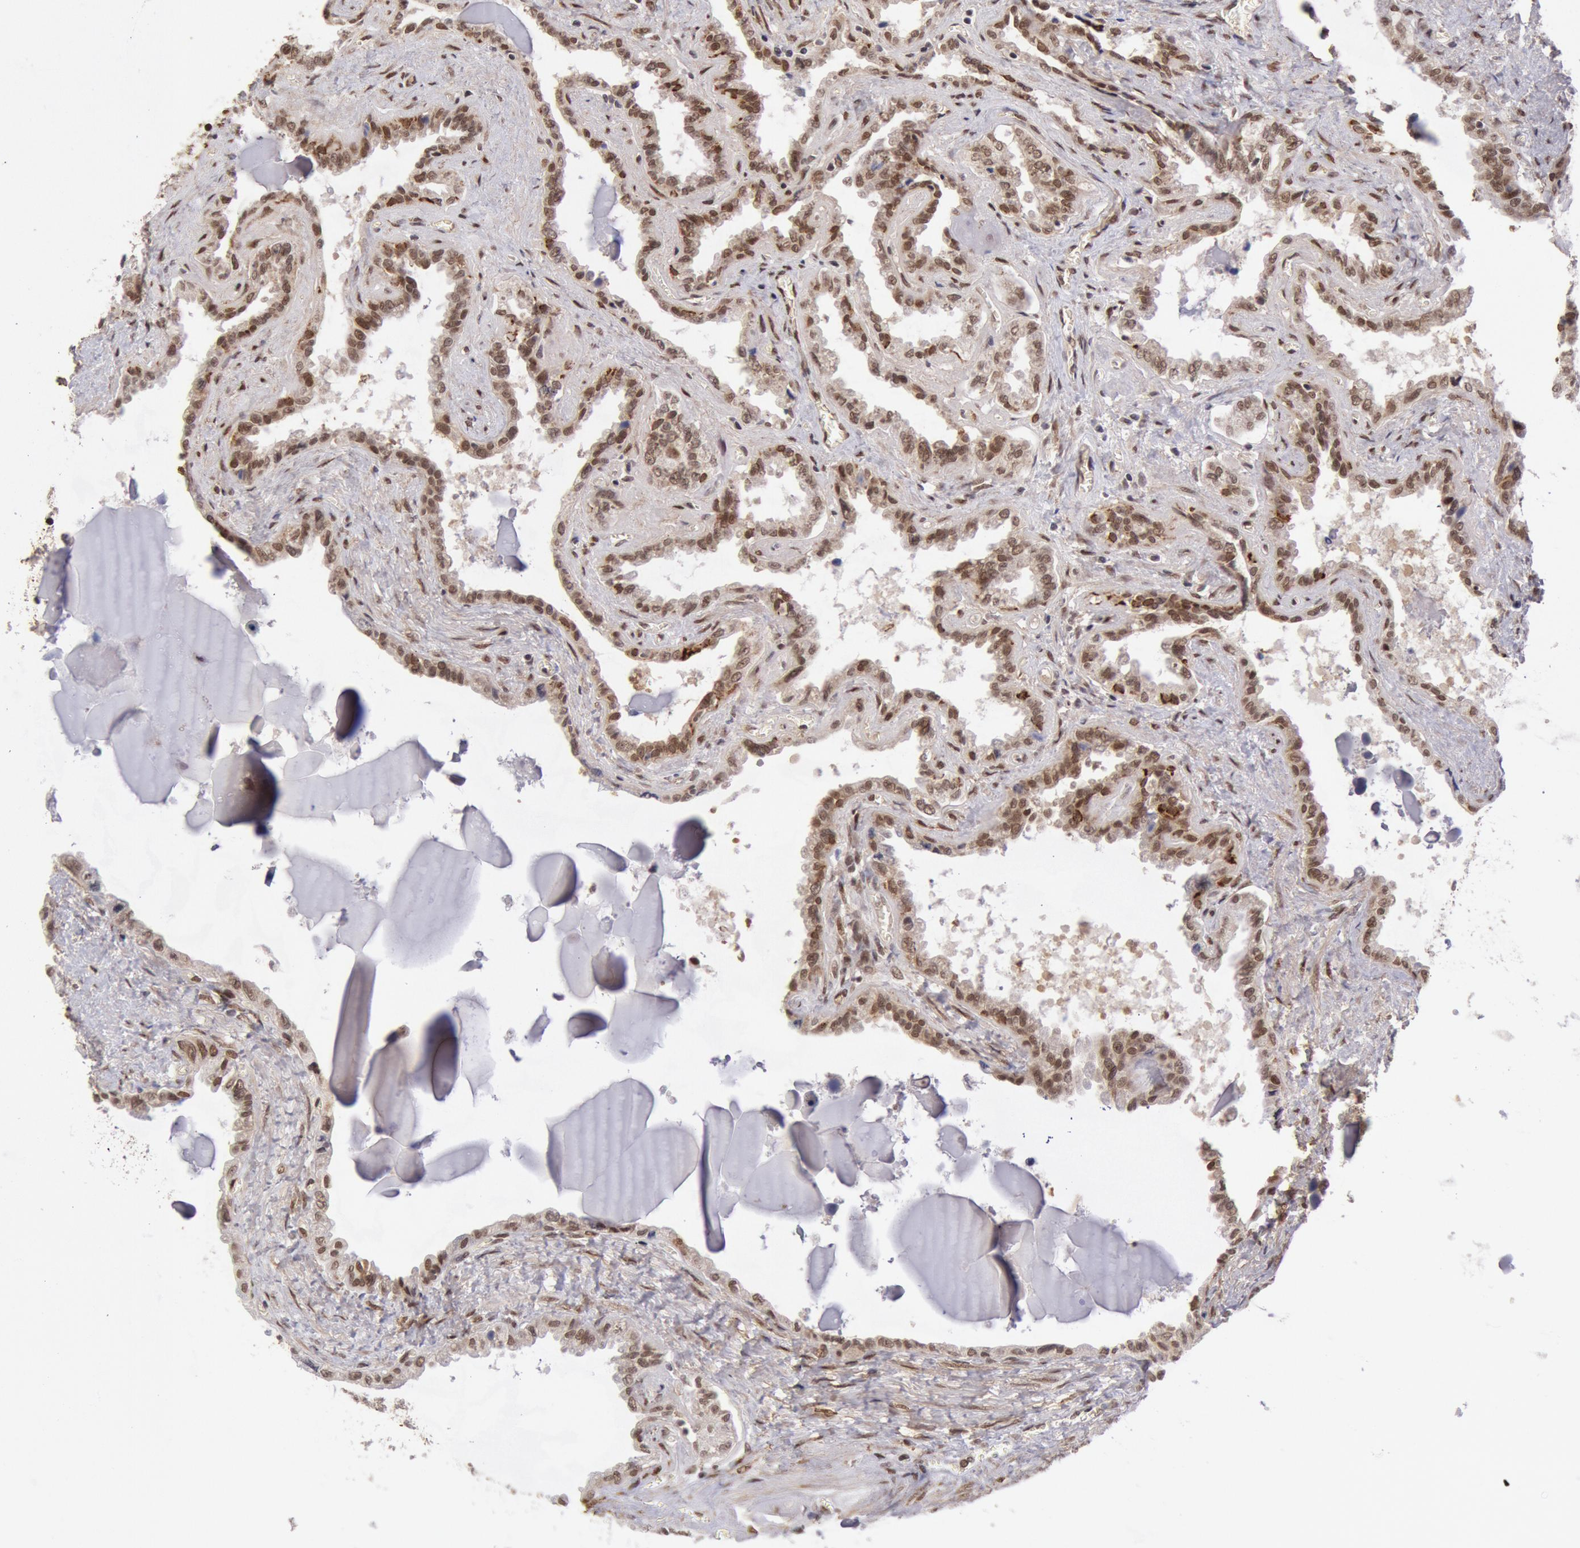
{"staining": {"intensity": "strong", "quantity": ">75%", "location": "nuclear"}, "tissue": "seminal vesicle", "cell_type": "Glandular cells", "image_type": "normal", "snomed": [{"axis": "morphology", "description": "Normal tissue, NOS"}, {"axis": "morphology", "description": "Inflammation, NOS"}, {"axis": "topography", "description": "Urinary bladder"}, {"axis": "topography", "description": "Prostate"}, {"axis": "topography", "description": "Seminal veicle"}], "caption": "A brown stain shows strong nuclear positivity of a protein in glandular cells of benign seminal vesicle.", "gene": "CDKN2B", "patient": {"sex": "male", "age": 82}}